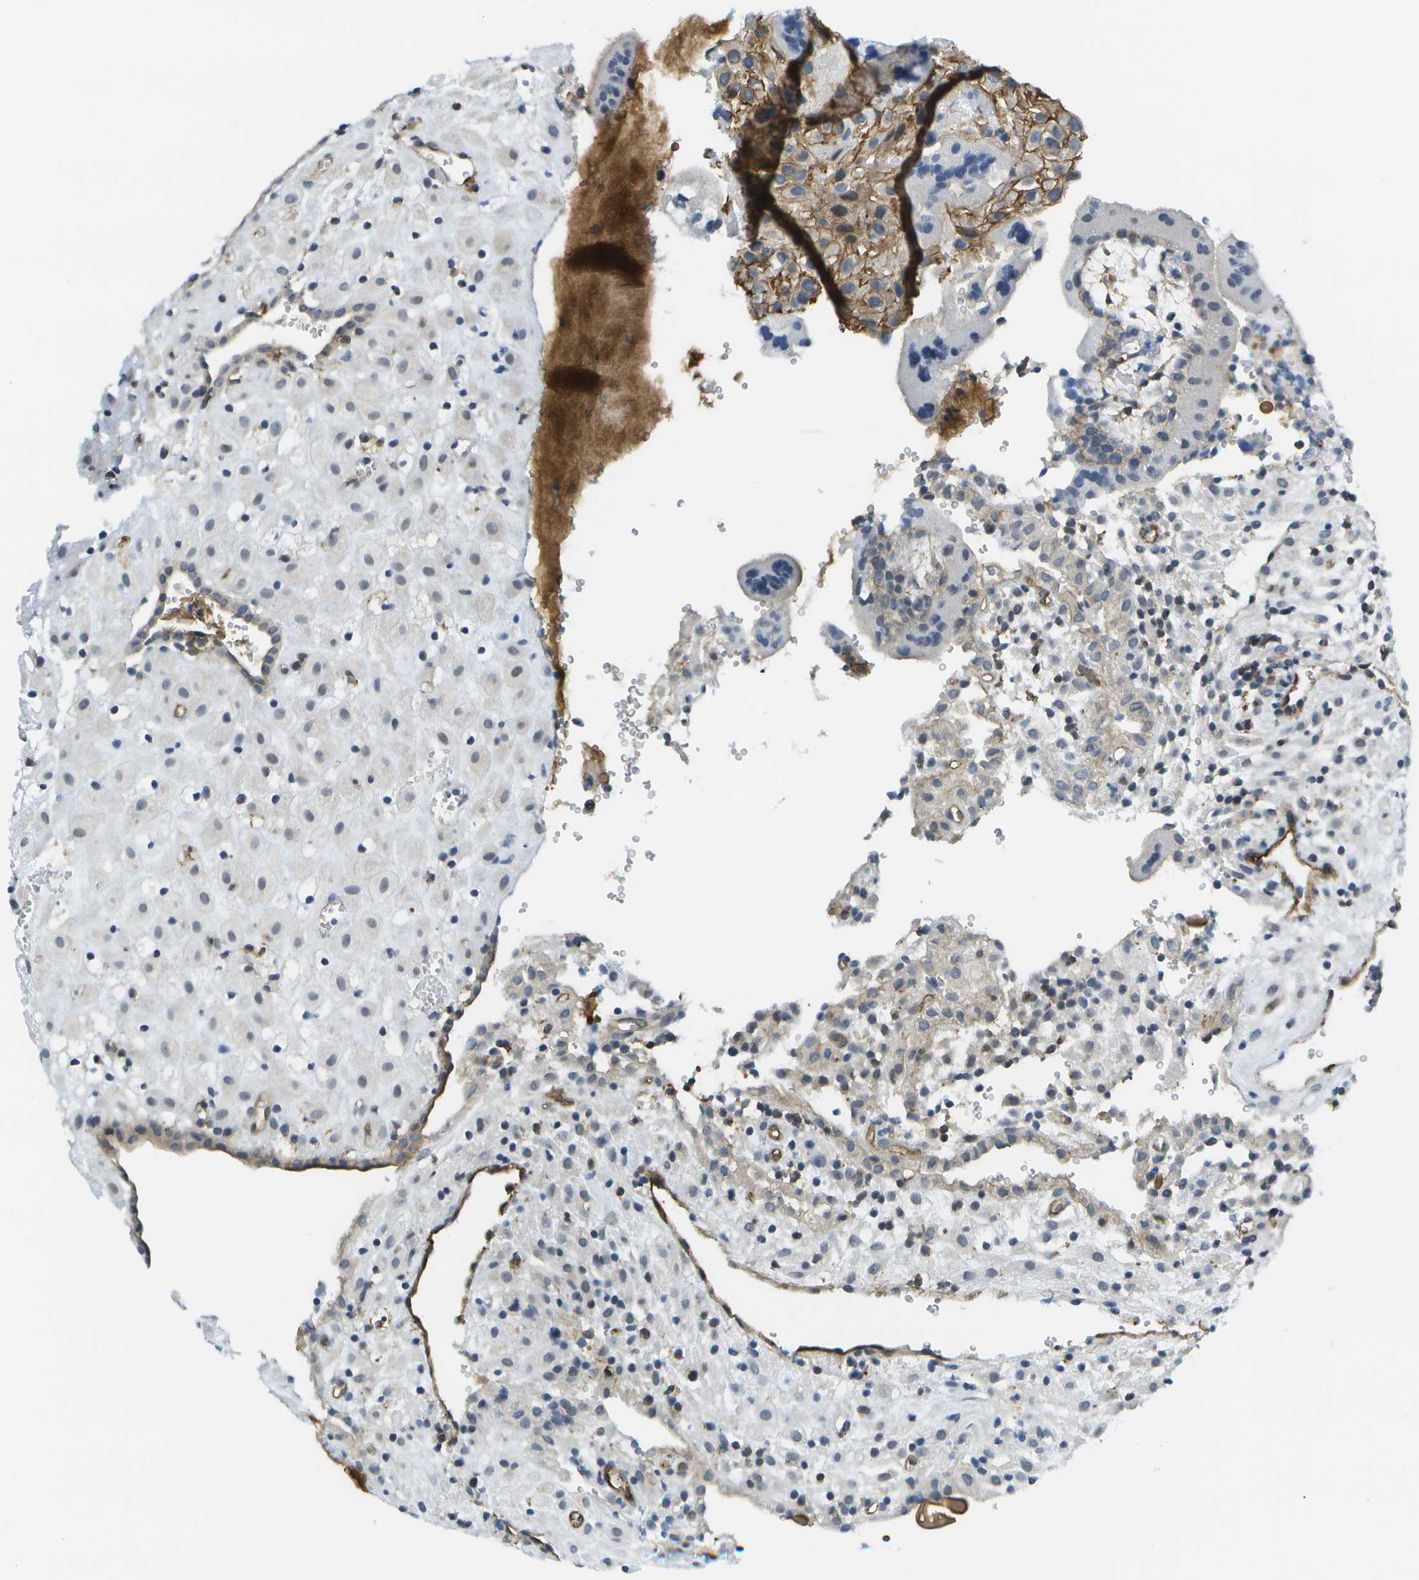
{"staining": {"intensity": "negative", "quantity": "none", "location": "none"}, "tissue": "placenta", "cell_type": "Decidual cells", "image_type": "normal", "snomed": [{"axis": "morphology", "description": "Normal tissue, NOS"}, {"axis": "topography", "description": "Placenta"}], "caption": "Decidual cells are negative for protein expression in unremarkable human placenta. (DAB IHC with hematoxylin counter stain).", "gene": "KIAA0040", "patient": {"sex": "female", "age": 18}}